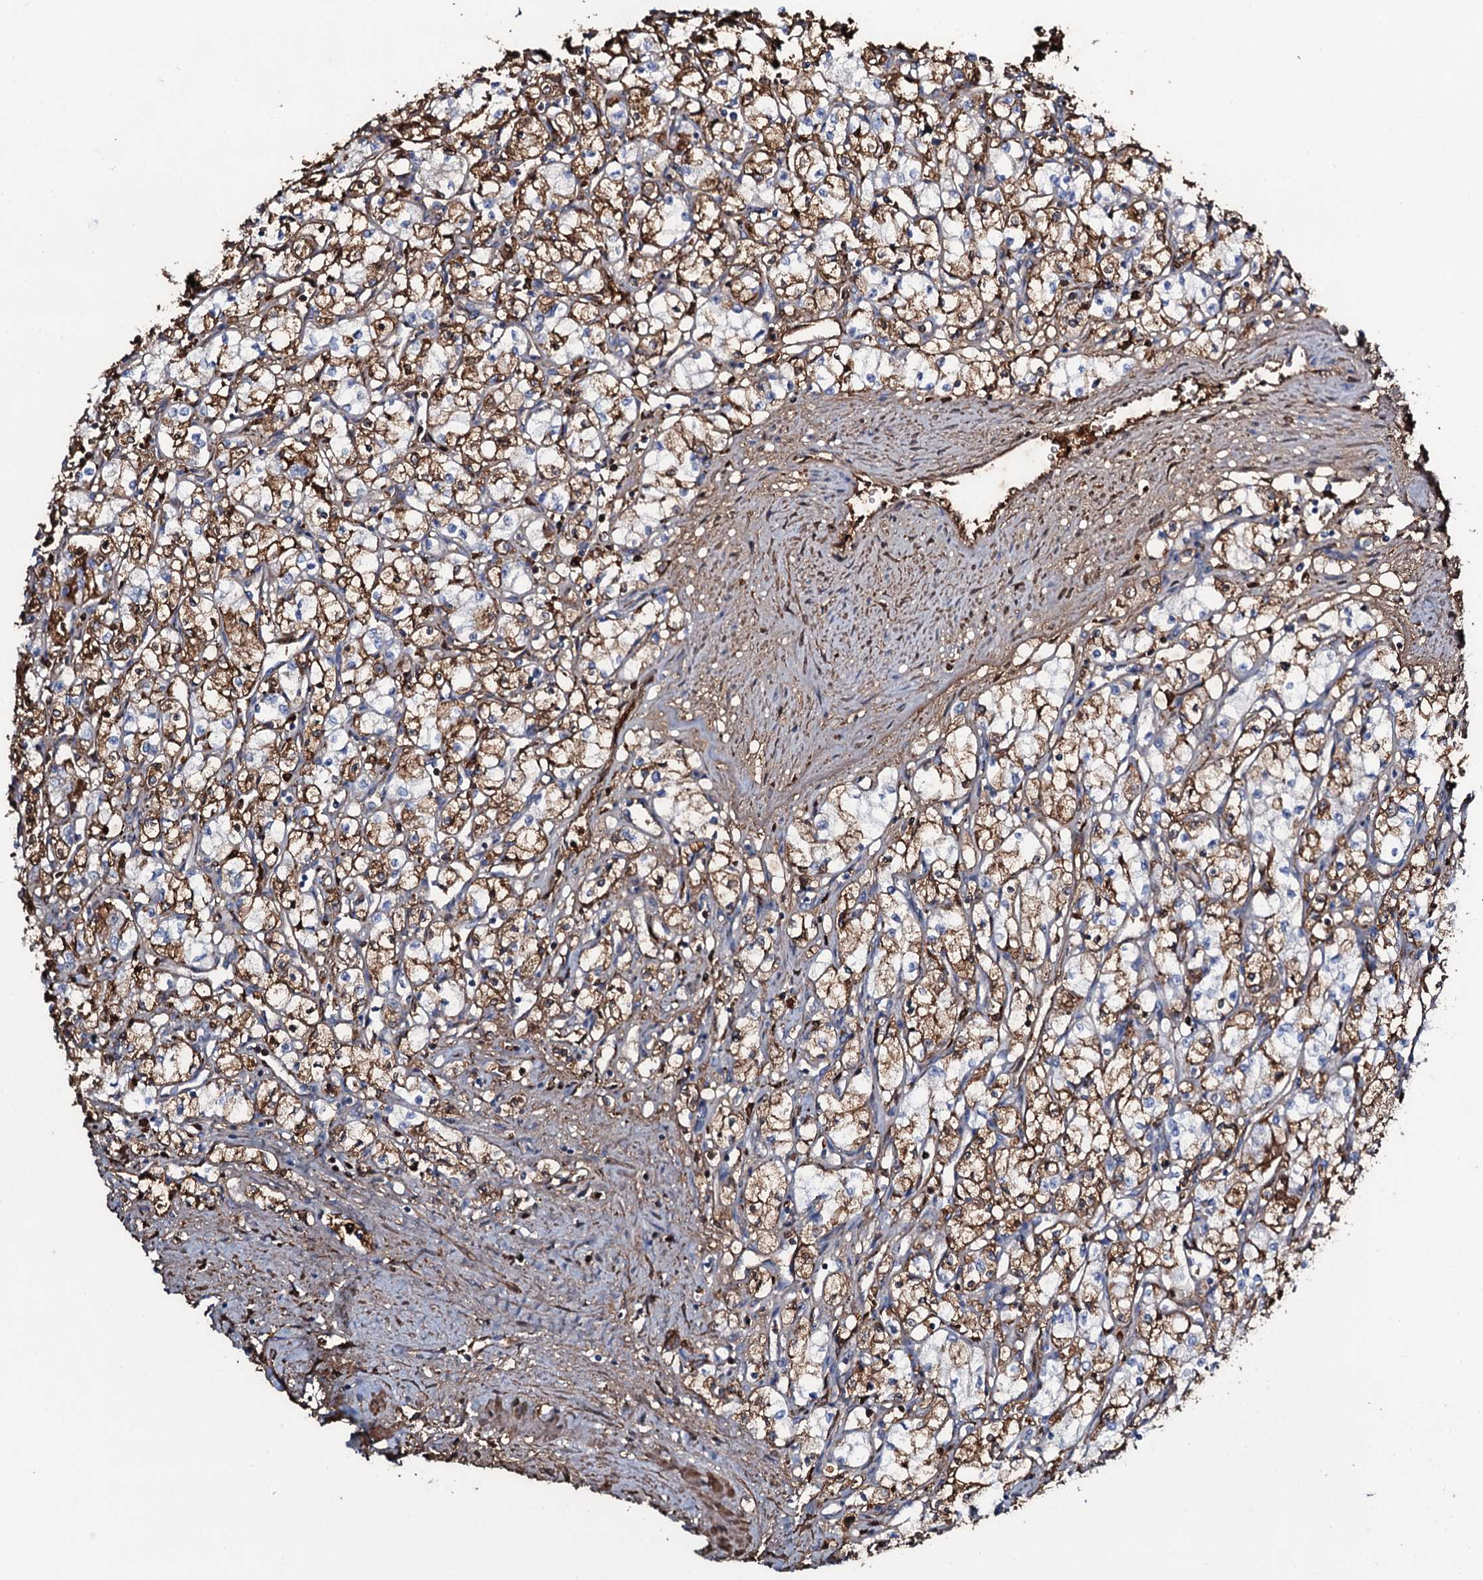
{"staining": {"intensity": "moderate", "quantity": ">75%", "location": "cytoplasmic/membranous"}, "tissue": "renal cancer", "cell_type": "Tumor cells", "image_type": "cancer", "snomed": [{"axis": "morphology", "description": "Adenocarcinoma, NOS"}, {"axis": "topography", "description": "Kidney"}], "caption": "This is a photomicrograph of immunohistochemistry (IHC) staining of renal cancer (adenocarcinoma), which shows moderate staining in the cytoplasmic/membranous of tumor cells.", "gene": "EDN1", "patient": {"sex": "male", "age": 59}}